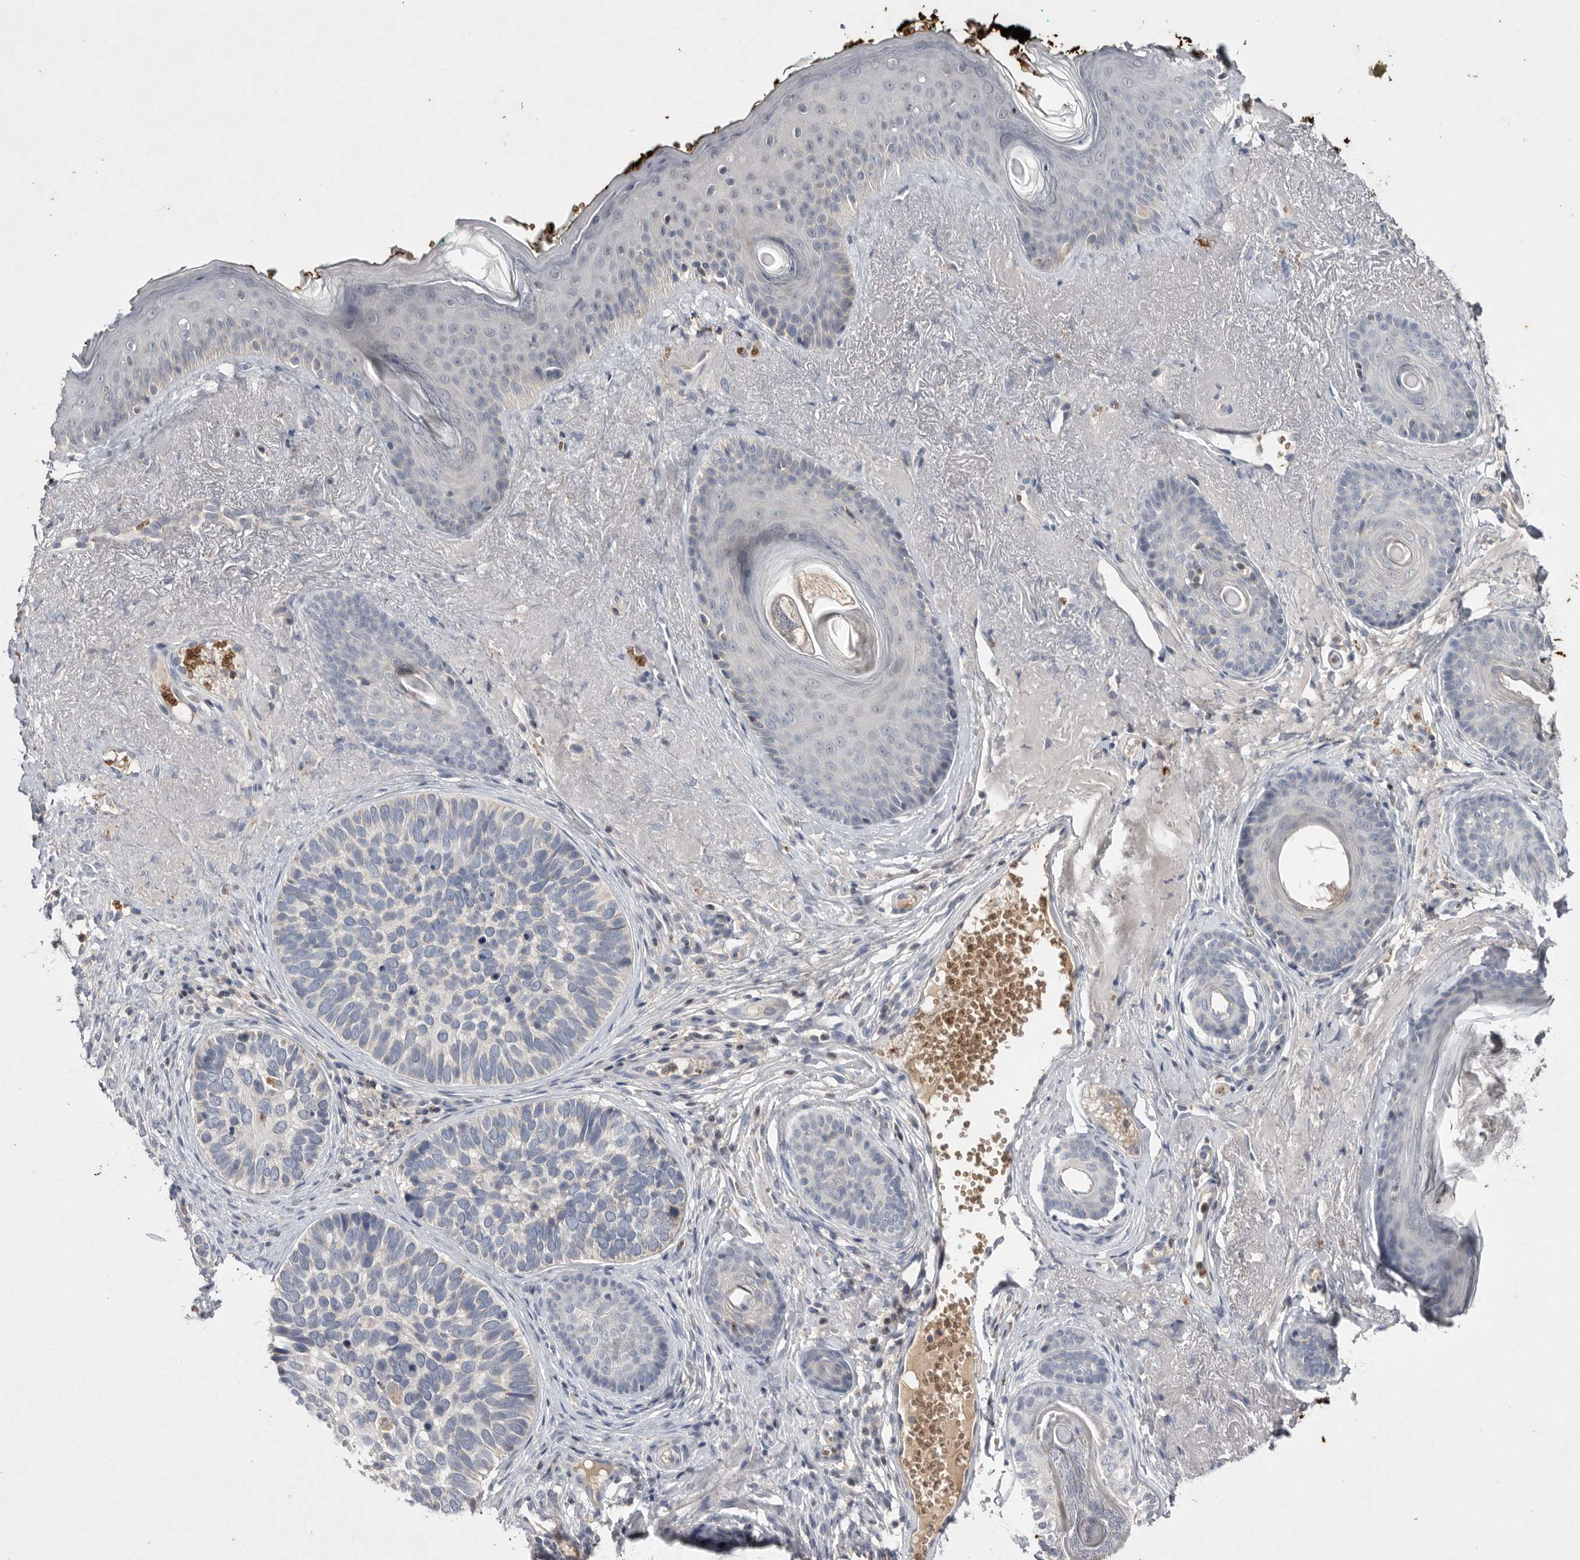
{"staining": {"intensity": "negative", "quantity": "none", "location": "none"}, "tissue": "skin cancer", "cell_type": "Tumor cells", "image_type": "cancer", "snomed": [{"axis": "morphology", "description": "Basal cell carcinoma"}, {"axis": "topography", "description": "Skin"}], "caption": "DAB (3,3'-diaminobenzidine) immunohistochemical staining of skin cancer displays no significant positivity in tumor cells.", "gene": "TNFSF14", "patient": {"sex": "male", "age": 62}}